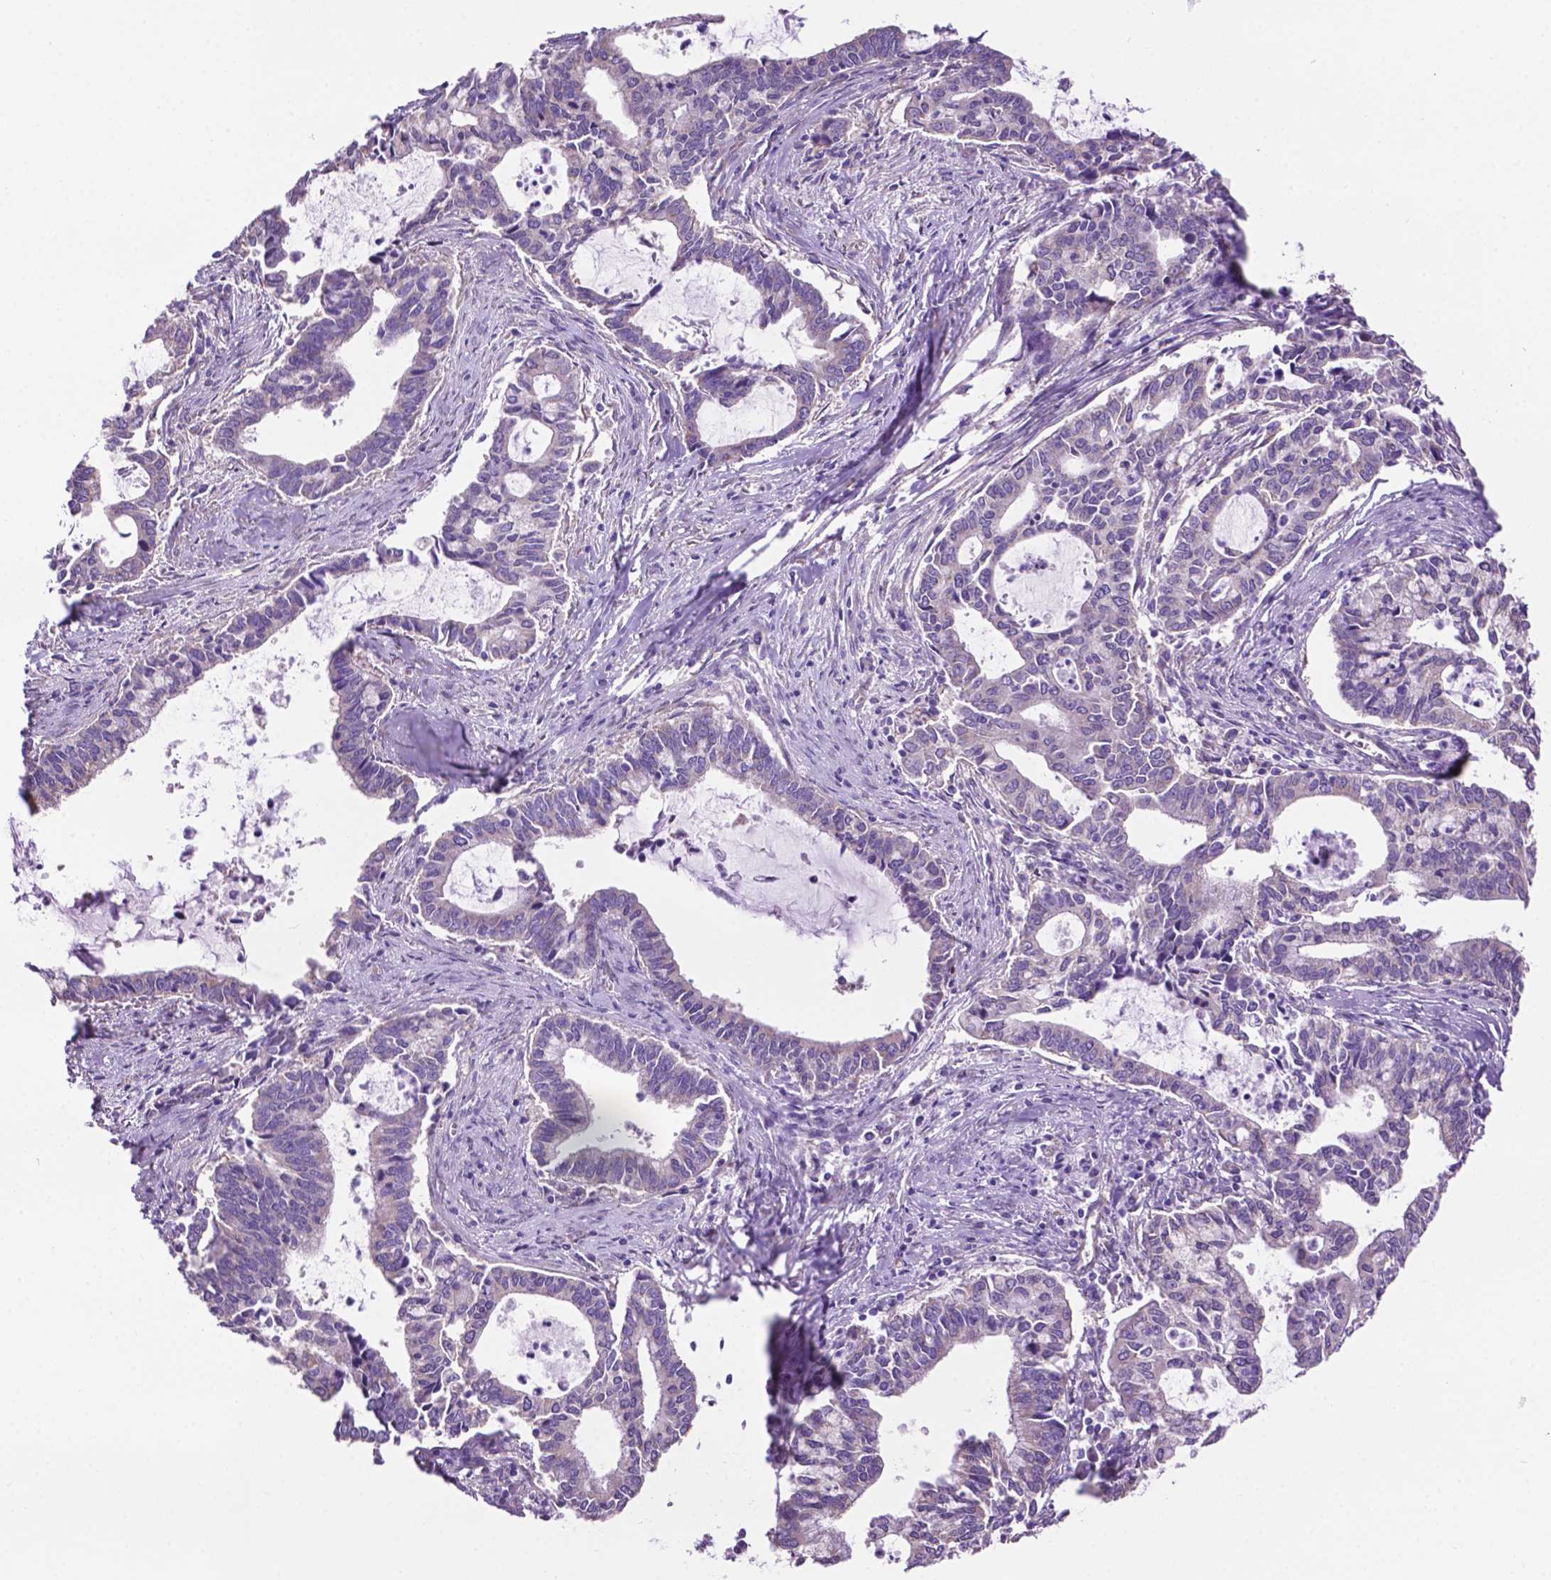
{"staining": {"intensity": "negative", "quantity": "none", "location": "none"}, "tissue": "cervical cancer", "cell_type": "Tumor cells", "image_type": "cancer", "snomed": [{"axis": "morphology", "description": "Adenocarcinoma, NOS"}, {"axis": "topography", "description": "Cervix"}], "caption": "This is an immunohistochemistry micrograph of cervical cancer. There is no expression in tumor cells.", "gene": "SPDYA", "patient": {"sex": "female", "age": 42}}